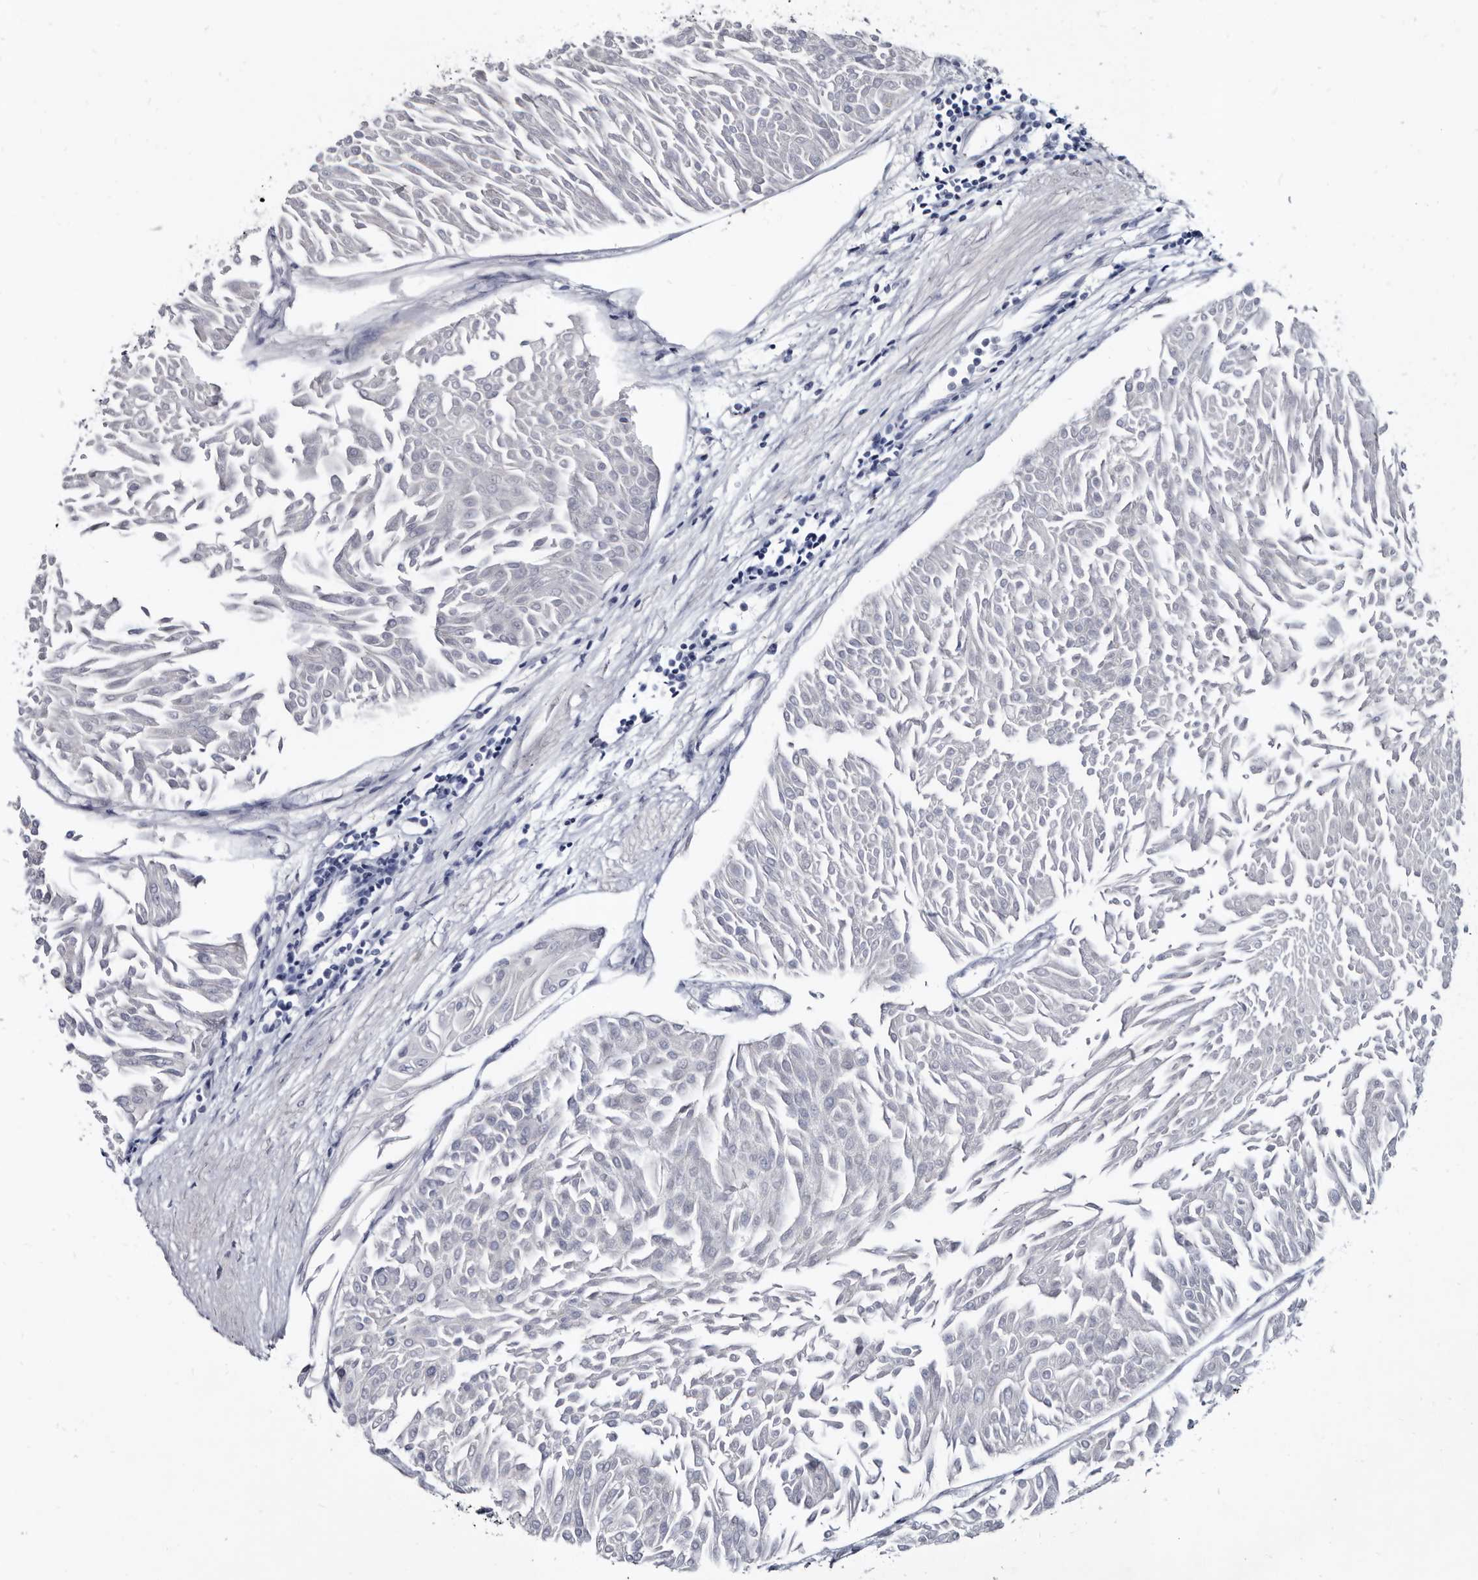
{"staining": {"intensity": "negative", "quantity": "none", "location": "none"}, "tissue": "urothelial cancer", "cell_type": "Tumor cells", "image_type": "cancer", "snomed": [{"axis": "morphology", "description": "Urothelial carcinoma, Low grade"}, {"axis": "topography", "description": "Urinary bladder"}], "caption": "DAB (3,3'-diaminobenzidine) immunohistochemical staining of human urothelial cancer demonstrates no significant expression in tumor cells.", "gene": "PRSS8", "patient": {"sex": "male", "age": 67}}